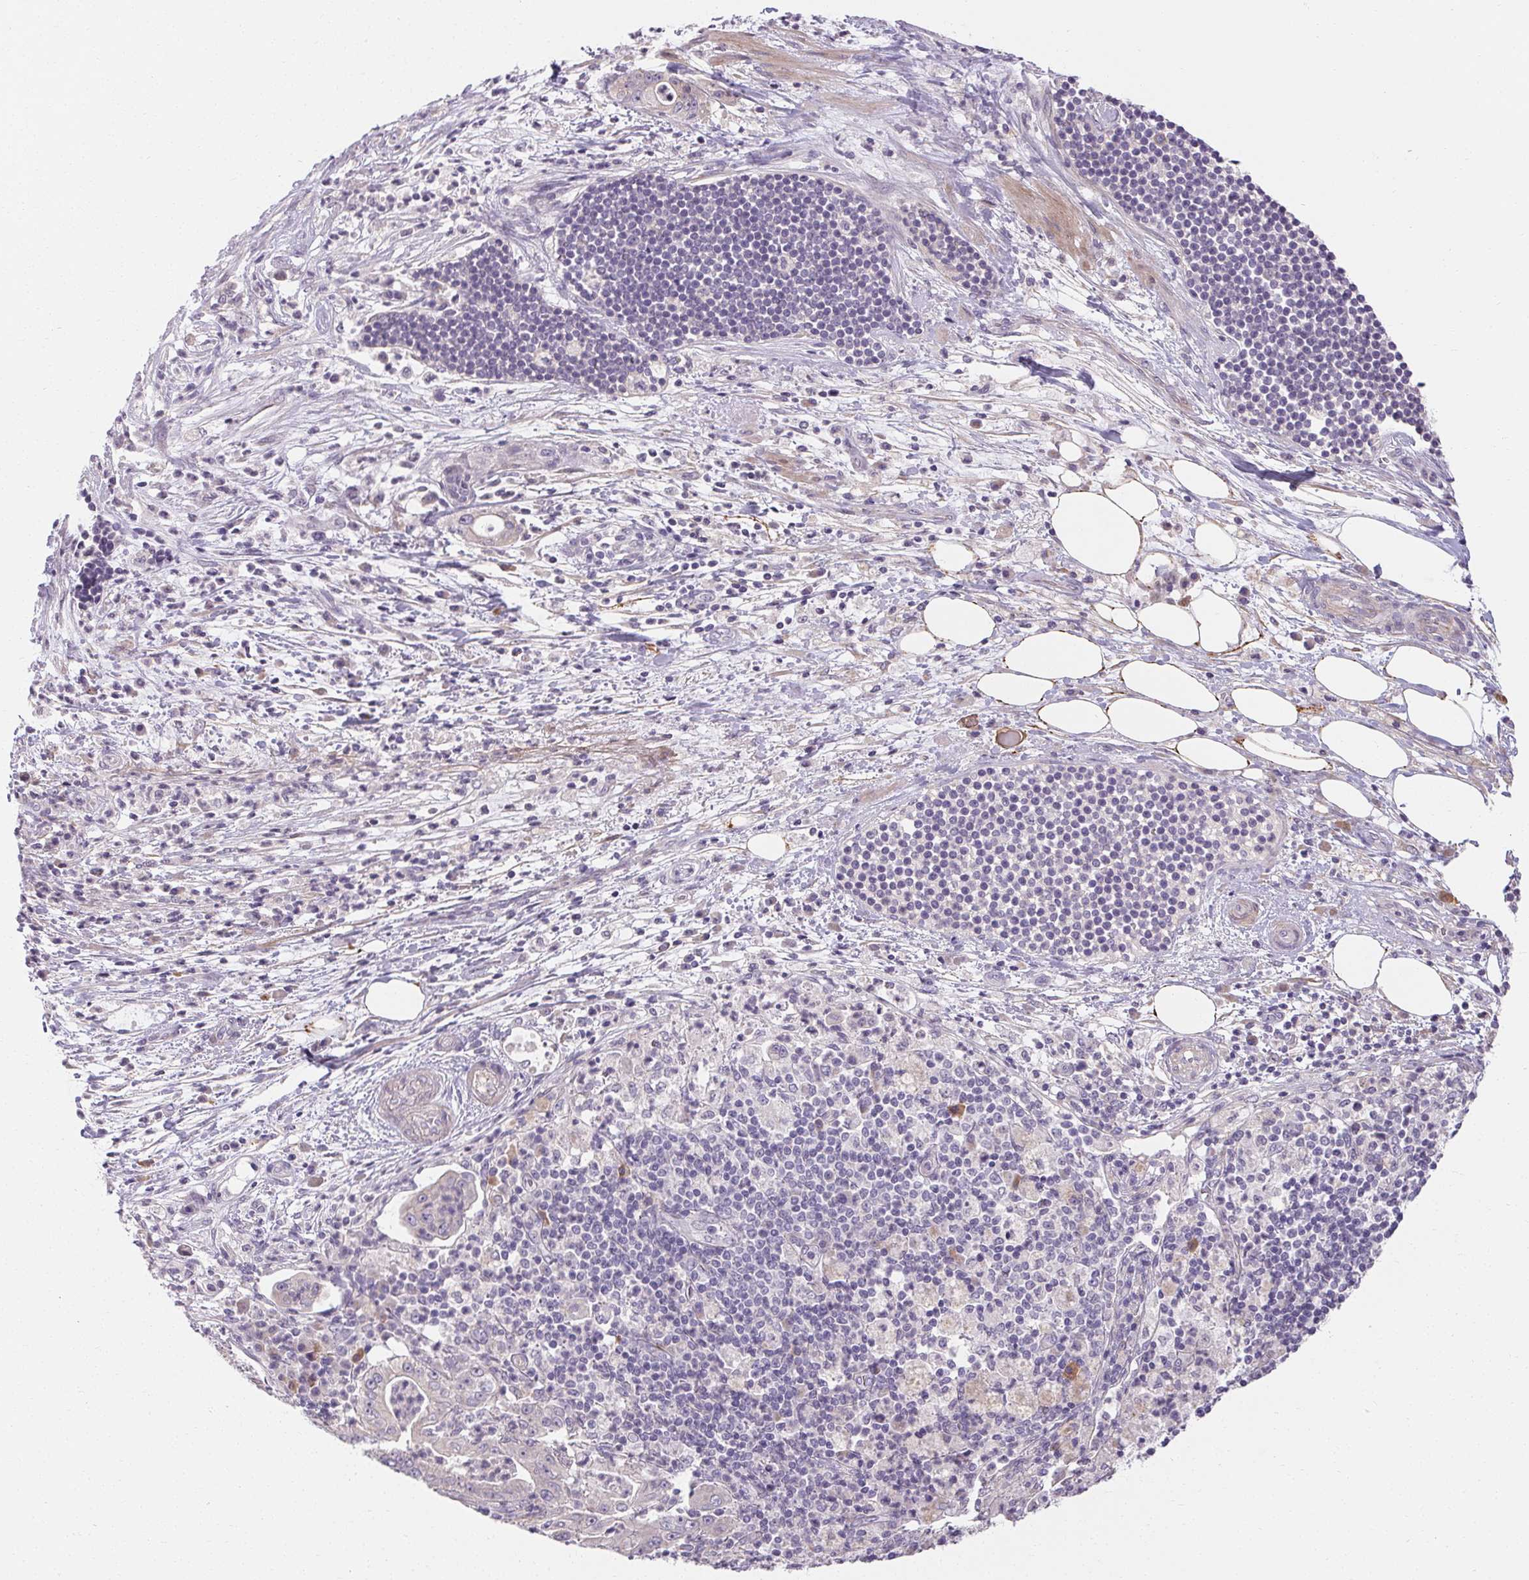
{"staining": {"intensity": "negative", "quantity": "none", "location": "none"}, "tissue": "pancreatic cancer", "cell_type": "Tumor cells", "image_type": "cancer", "snomed": [{"axis": "morphology", "description": "Adenocarcinoma, NOS"}, {"axis": "topography", "description": "Pancreas"}], "caption": "High magnification brightfield microscopy of adenocarcinoma (pancreatic) stained with DAB (3,3'-diaminobenzidine) (brown) and counterstained with hematoxylin (blue): tumor cells show no significant expression. (Brightfield microscopy of DAB (3,3'-diaminobenzidine) immunohistochemistry (IHC) at high magnification).", "gene": "TMEM52B", "patient": {"sex": "male", "age": 71}}